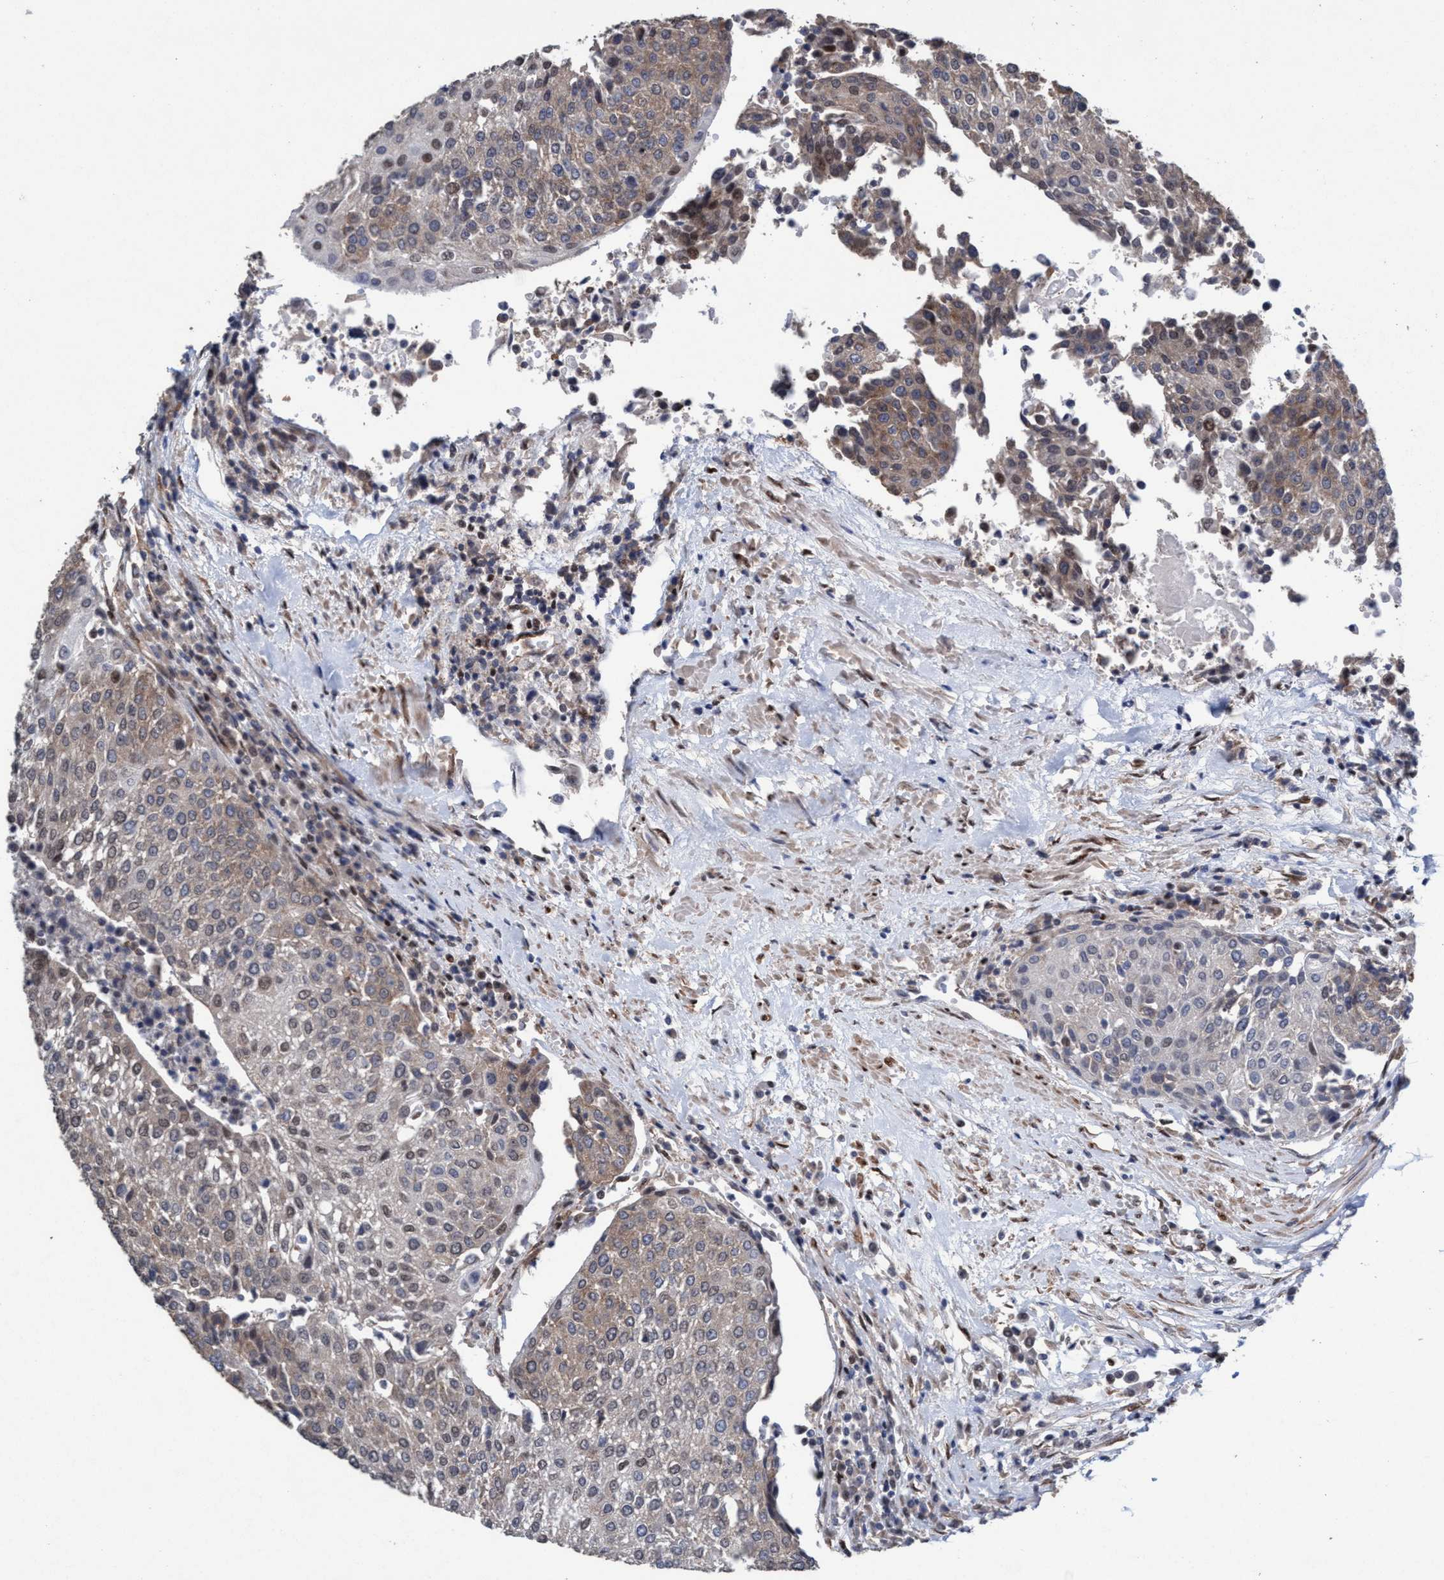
{"staining": {"intensity": "weak", "quantity": "25%-75%", "location": "cytoplasmic/membranous"}, "tissue": "urothelial cancer", "cell_type": "Tumor cells", "image_type": "cancer", "snomed": [{"axis": "morphology", "description": "Urothelial carcinoma, High grade"}, {"axis": "topography", "description": "Urinary bladder"}], "caption": "An IHC image of tumor tissue is shown. Protein staining in brown labels weak cytoplasmic/membranous positivity in high-grade urothelial carcinoma within tumor cells.", "gene": "METAP2", "patient": {"sex": "female", "age": 85}}